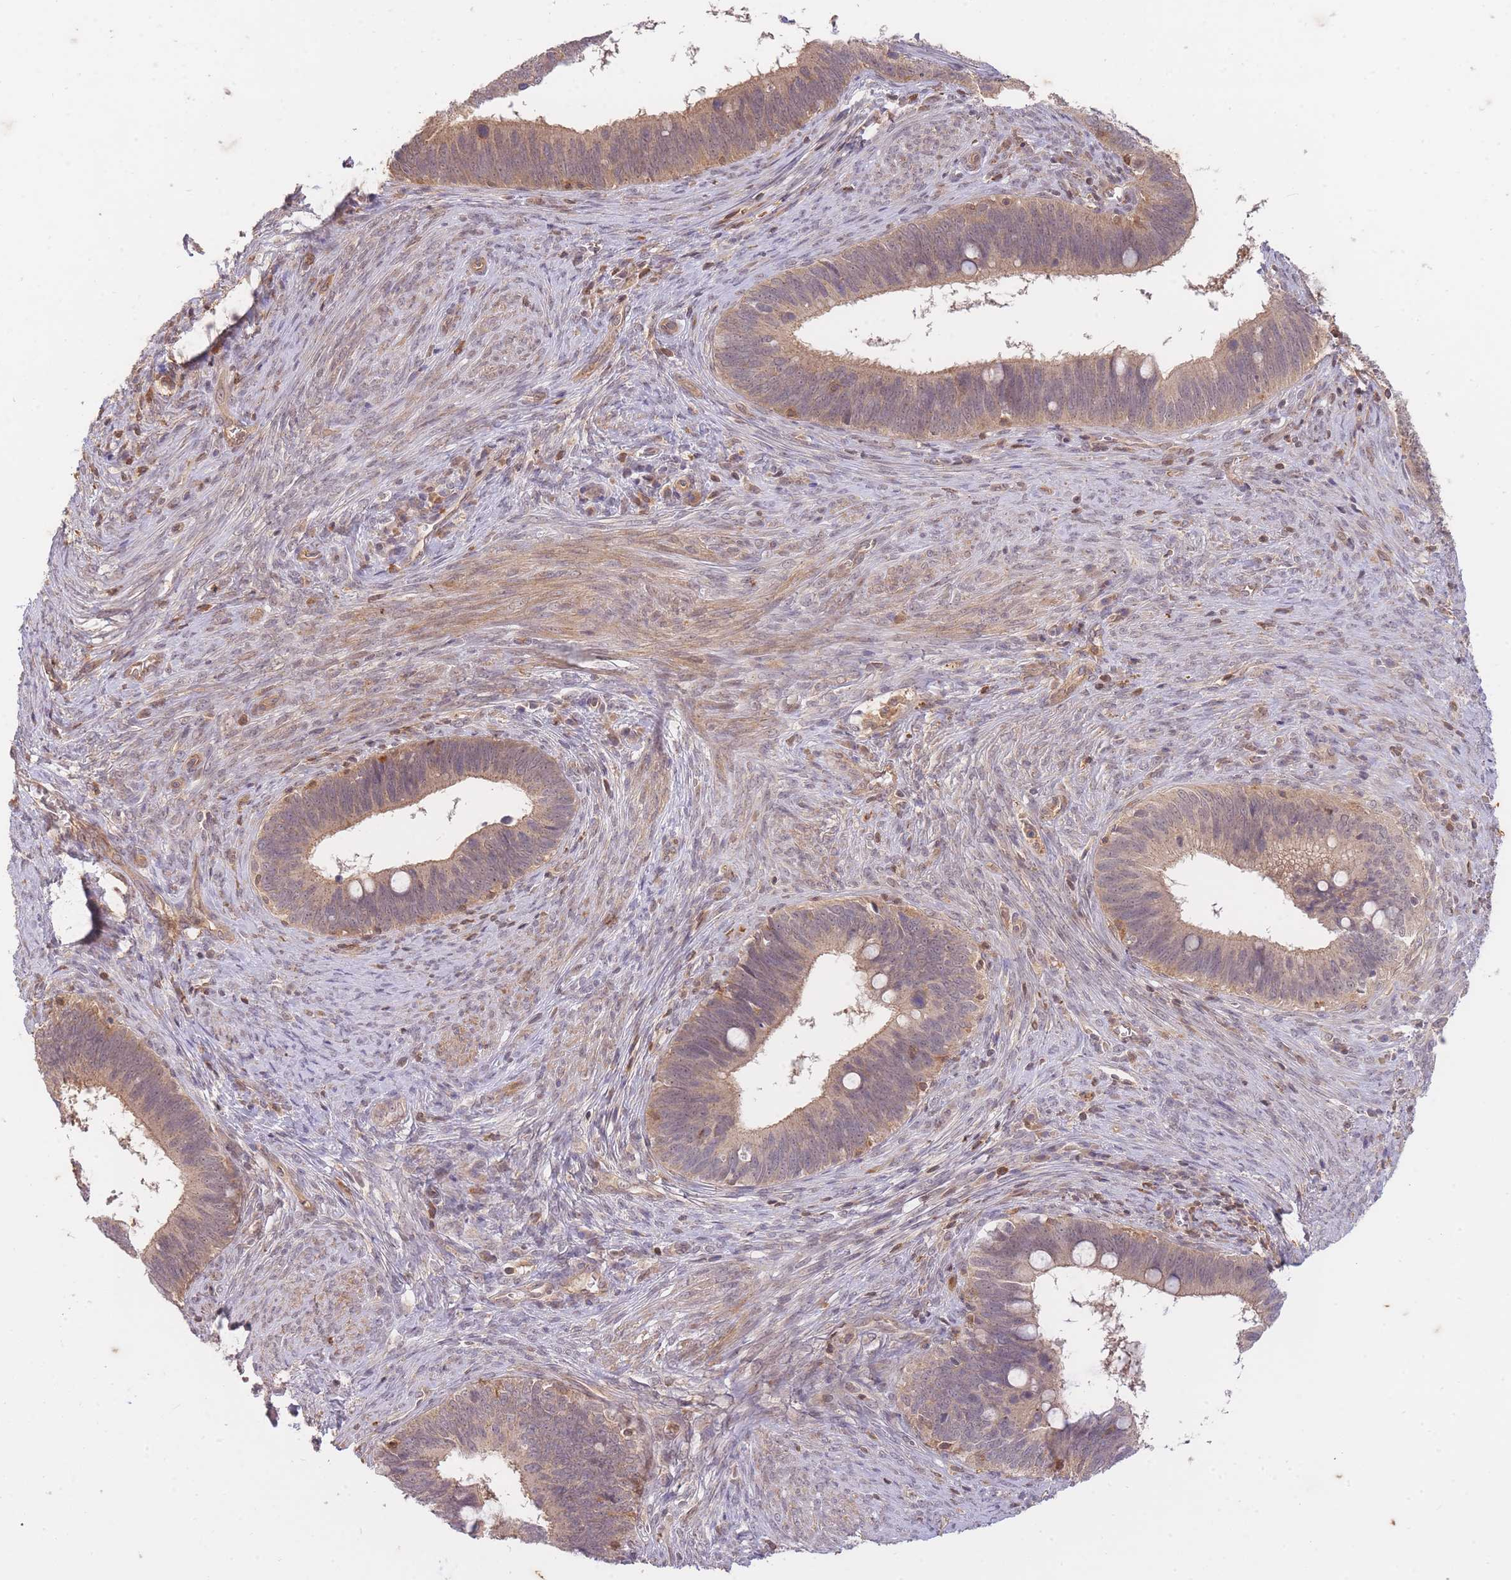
{"staining": {"intensity": "weak", "quantity": "25%-75%", "location": "cytoplasmic/membranous,nuclear"}, "tissue": "cervical cancer", "cell_type": "Tumor cells", "image_type": "cancer", "snomed": [{"axis": "morphology", "description": "Adenocarcinoma, NOS"}, {"axis": "topography", "description": "Cervix"}], "caption": "A brown stain shows weak cytoplasmic/membranous and nuclear expression of a protein in cervical cancer (adenocarcinoma) tumor cells.", "gene": "ST8SIA4", "patient": {"sex": "female", "age": 42}}